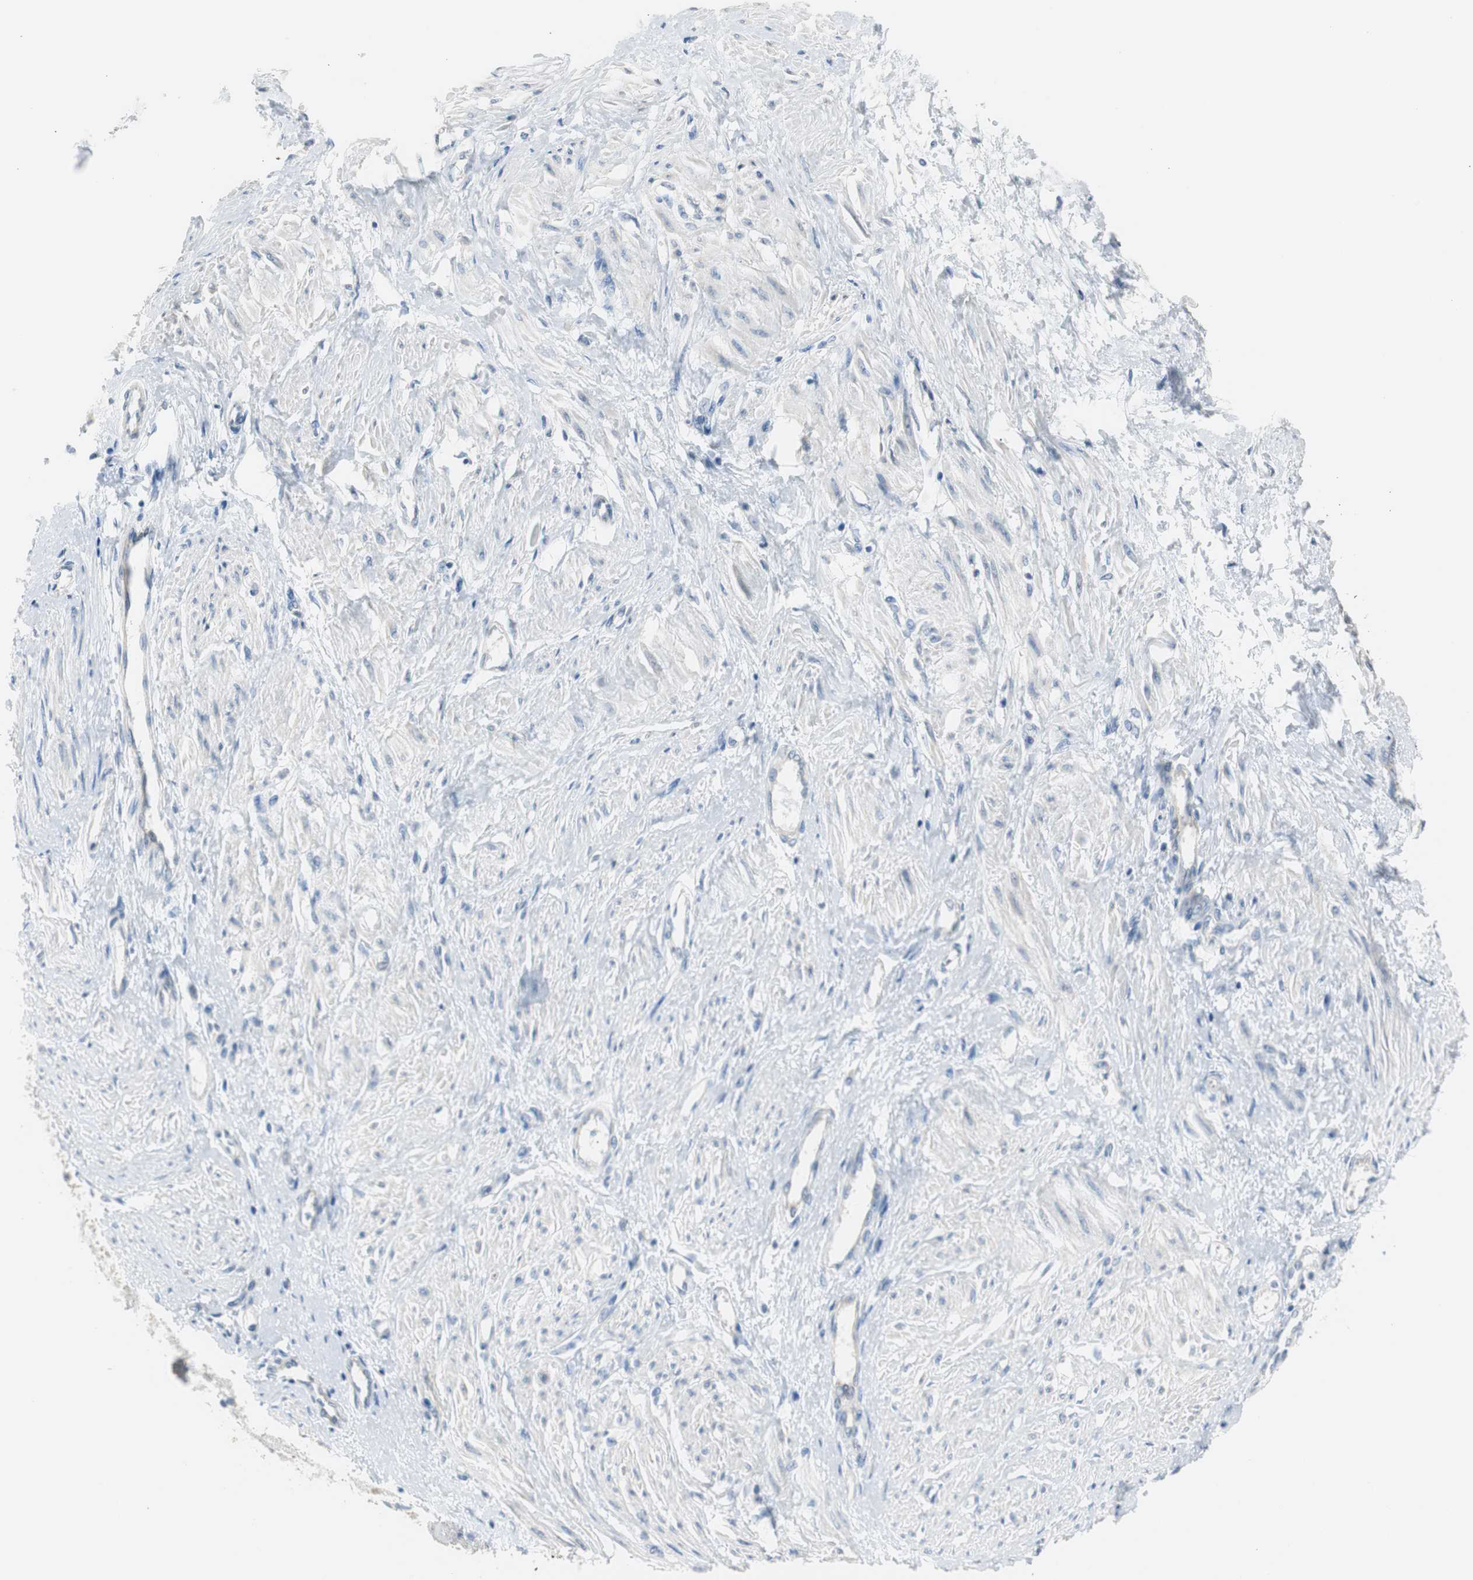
{"staining": {"intensity": "negative", "quantity": "none", "location": "none"}, "tissue": "smooth muscle", "cell_type": "Smooth muscle cells", "image_type": "normal", "snomed": [{"axis": "morphology", "description": "Normal tissue, NOS"}, {"axis": "topography", "description": "Smooth muscle"}, {"axis": "topography", "description": "Uterus"}], "caption": "IHC photomicrograph of benign smooth muscle: smooth muscle stained with DAB demonstrates no significant protein positivity in smooth muscle cells. Nuclei are stained in blue.", "gene": "RPS12", "patient": {"sex": "female", "age": 39}}